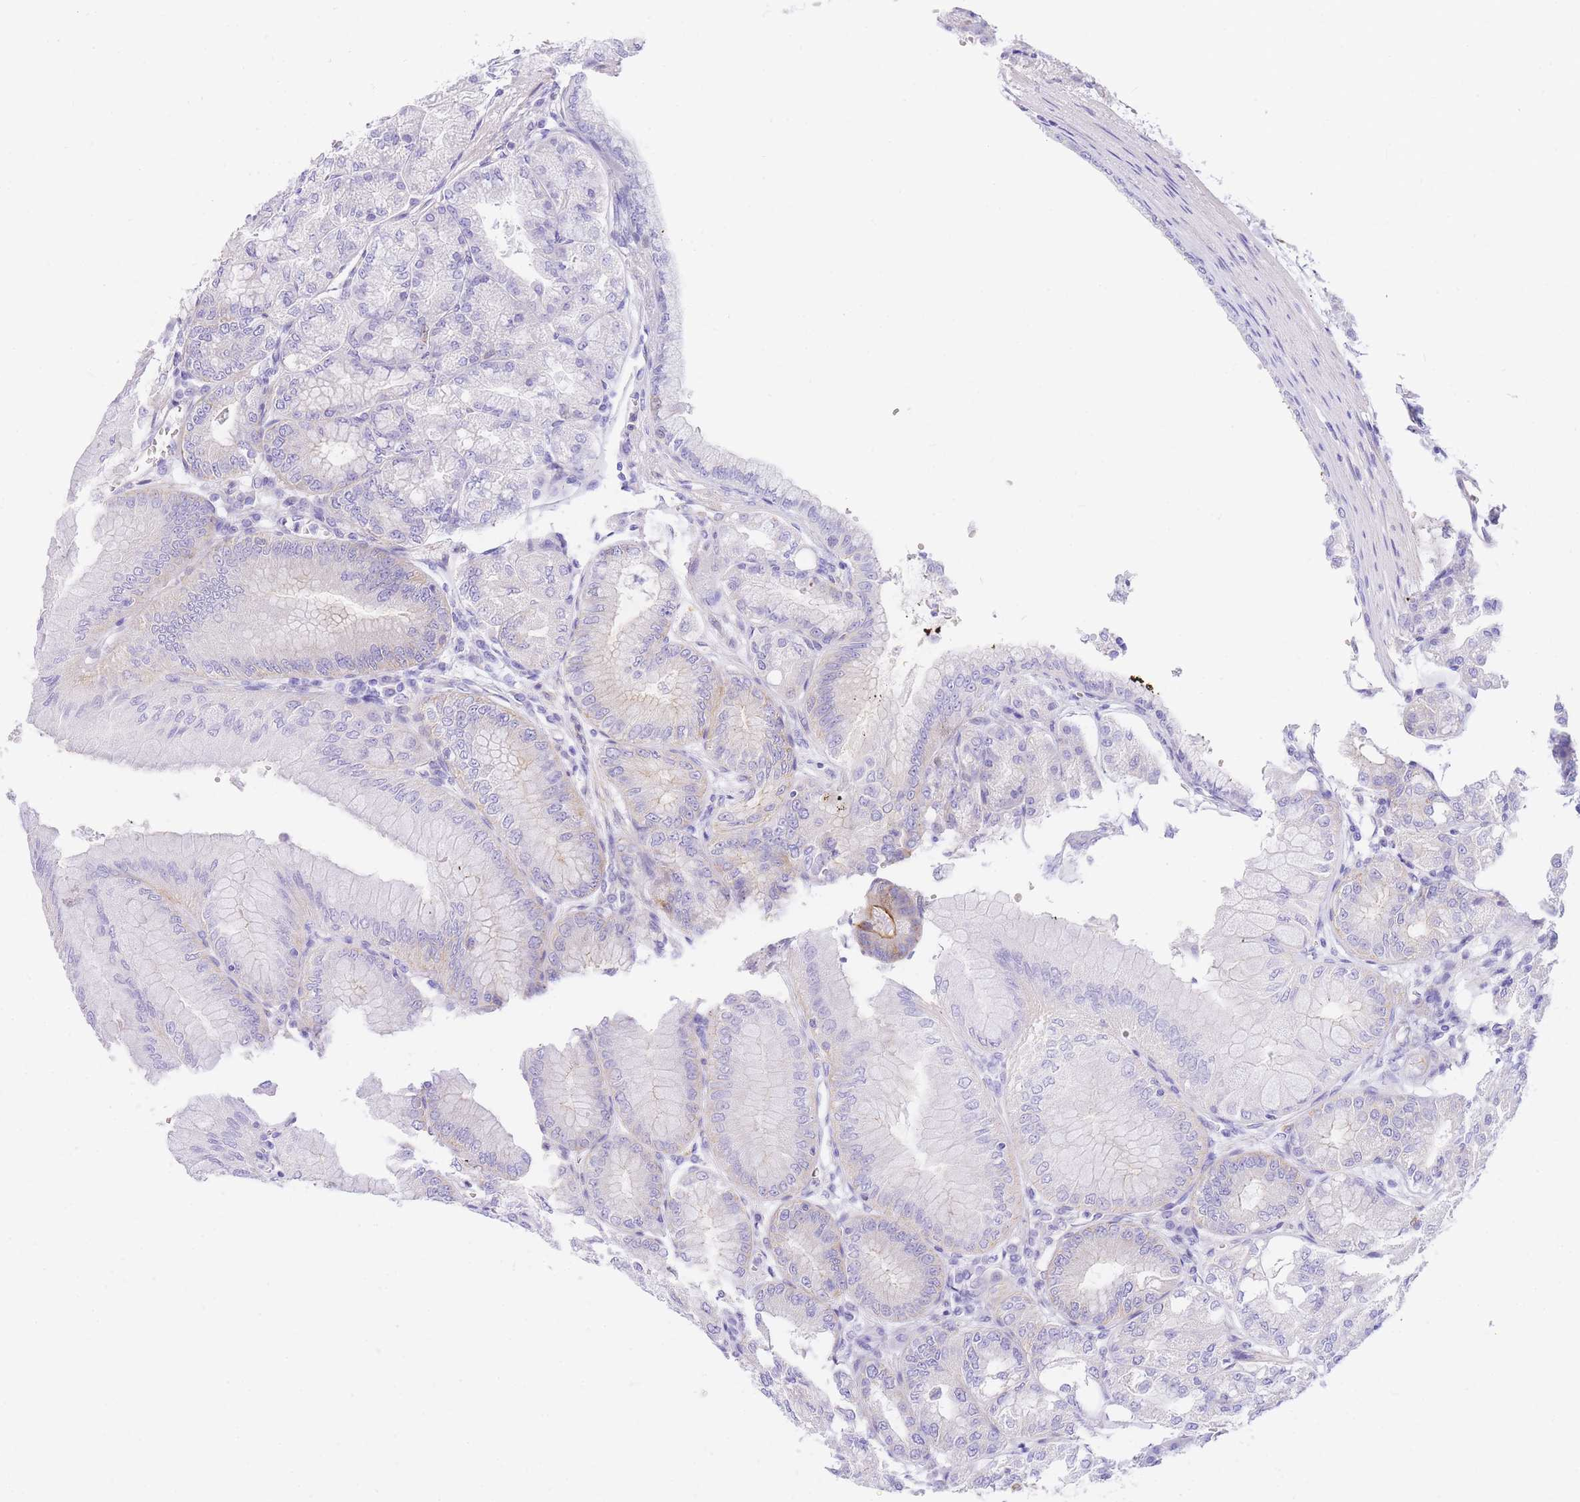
{"staining": {"intensity": "moderate", "quantity": "25%-75%", "location": "cytoplasmic/membranous"}, "tissue": "stomach", "cell_type": "Glandular cells", "image_type": "normal", "snomed": [{"axis": "morphology", "description": "Normal tissue, NOS"}, {"axis": "topography", "description": "Stomach, lower"}], "caption": "Moderate cytoplasmic/membranous staining is identified in about 25%-75% of glandular cells in normal stomach.", "gene": "SRSF12", "patient": {"sex": "male", "age": 71}}